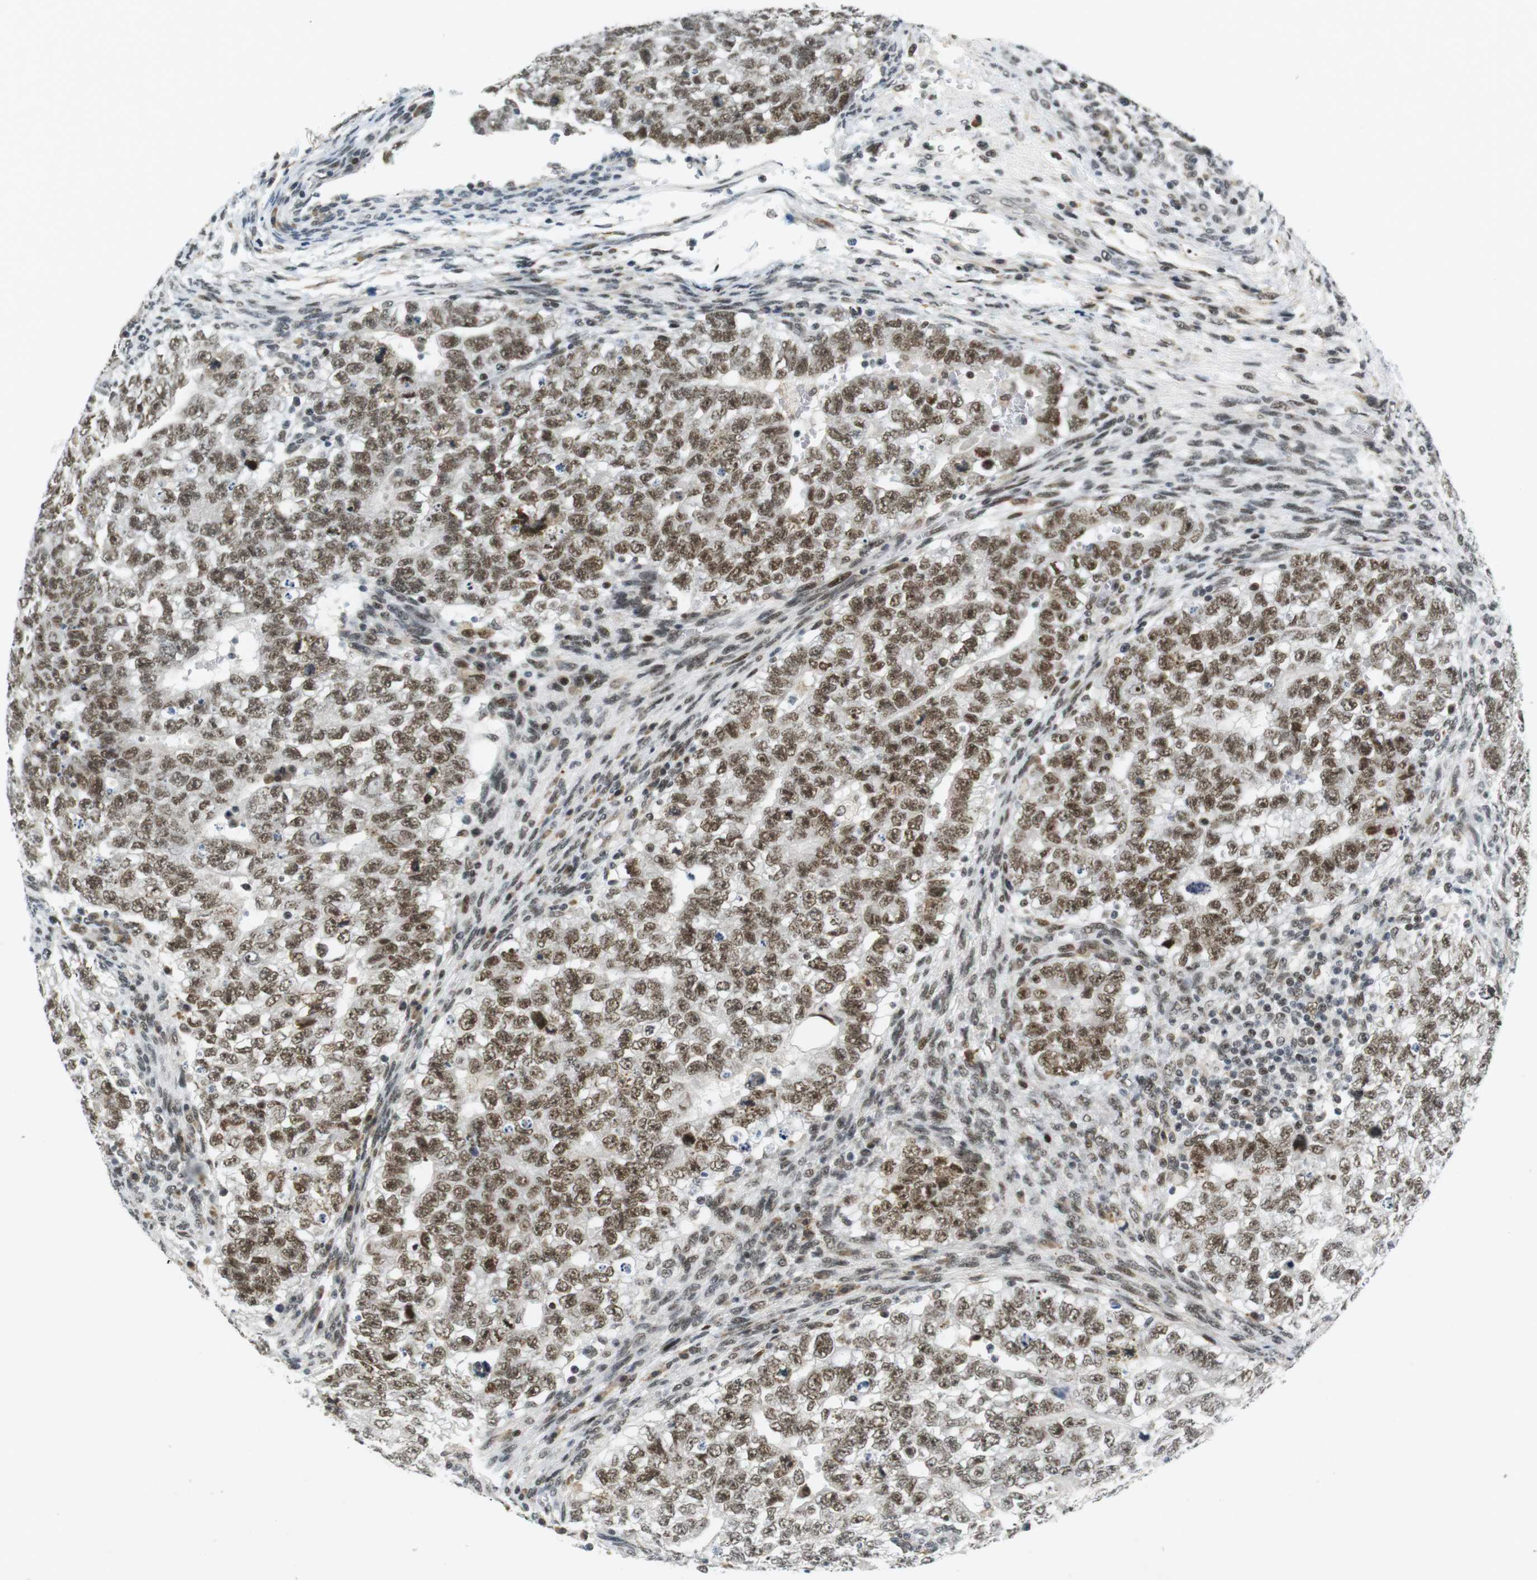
{"staining": {"intensity": "moderate", "quantity": ">75%", "location": "nuclear"}, "tissue": "testis cancer", "cell_type": "Tumor cells", "image_type": "cancer", "snomed": [{"axis": "morphology", "description": "Seminoma, NOS"}, {"axis": "morphology", "description": "Carcinoma, Embryonal, NOS"}, {"axis": "topography", "description": "Testis"}], "caption": "IHC photomicrograph of neoplastic tissue: embryonal carcinoma (testis) stained using immunohistochemistry displays medium levels of moderate protein expression localized specifically in the nuclear of tumor cells, appearing as a nuclear brown color.", "gene": "RNF38", "patient": {"sex": "male", "age": 38}}